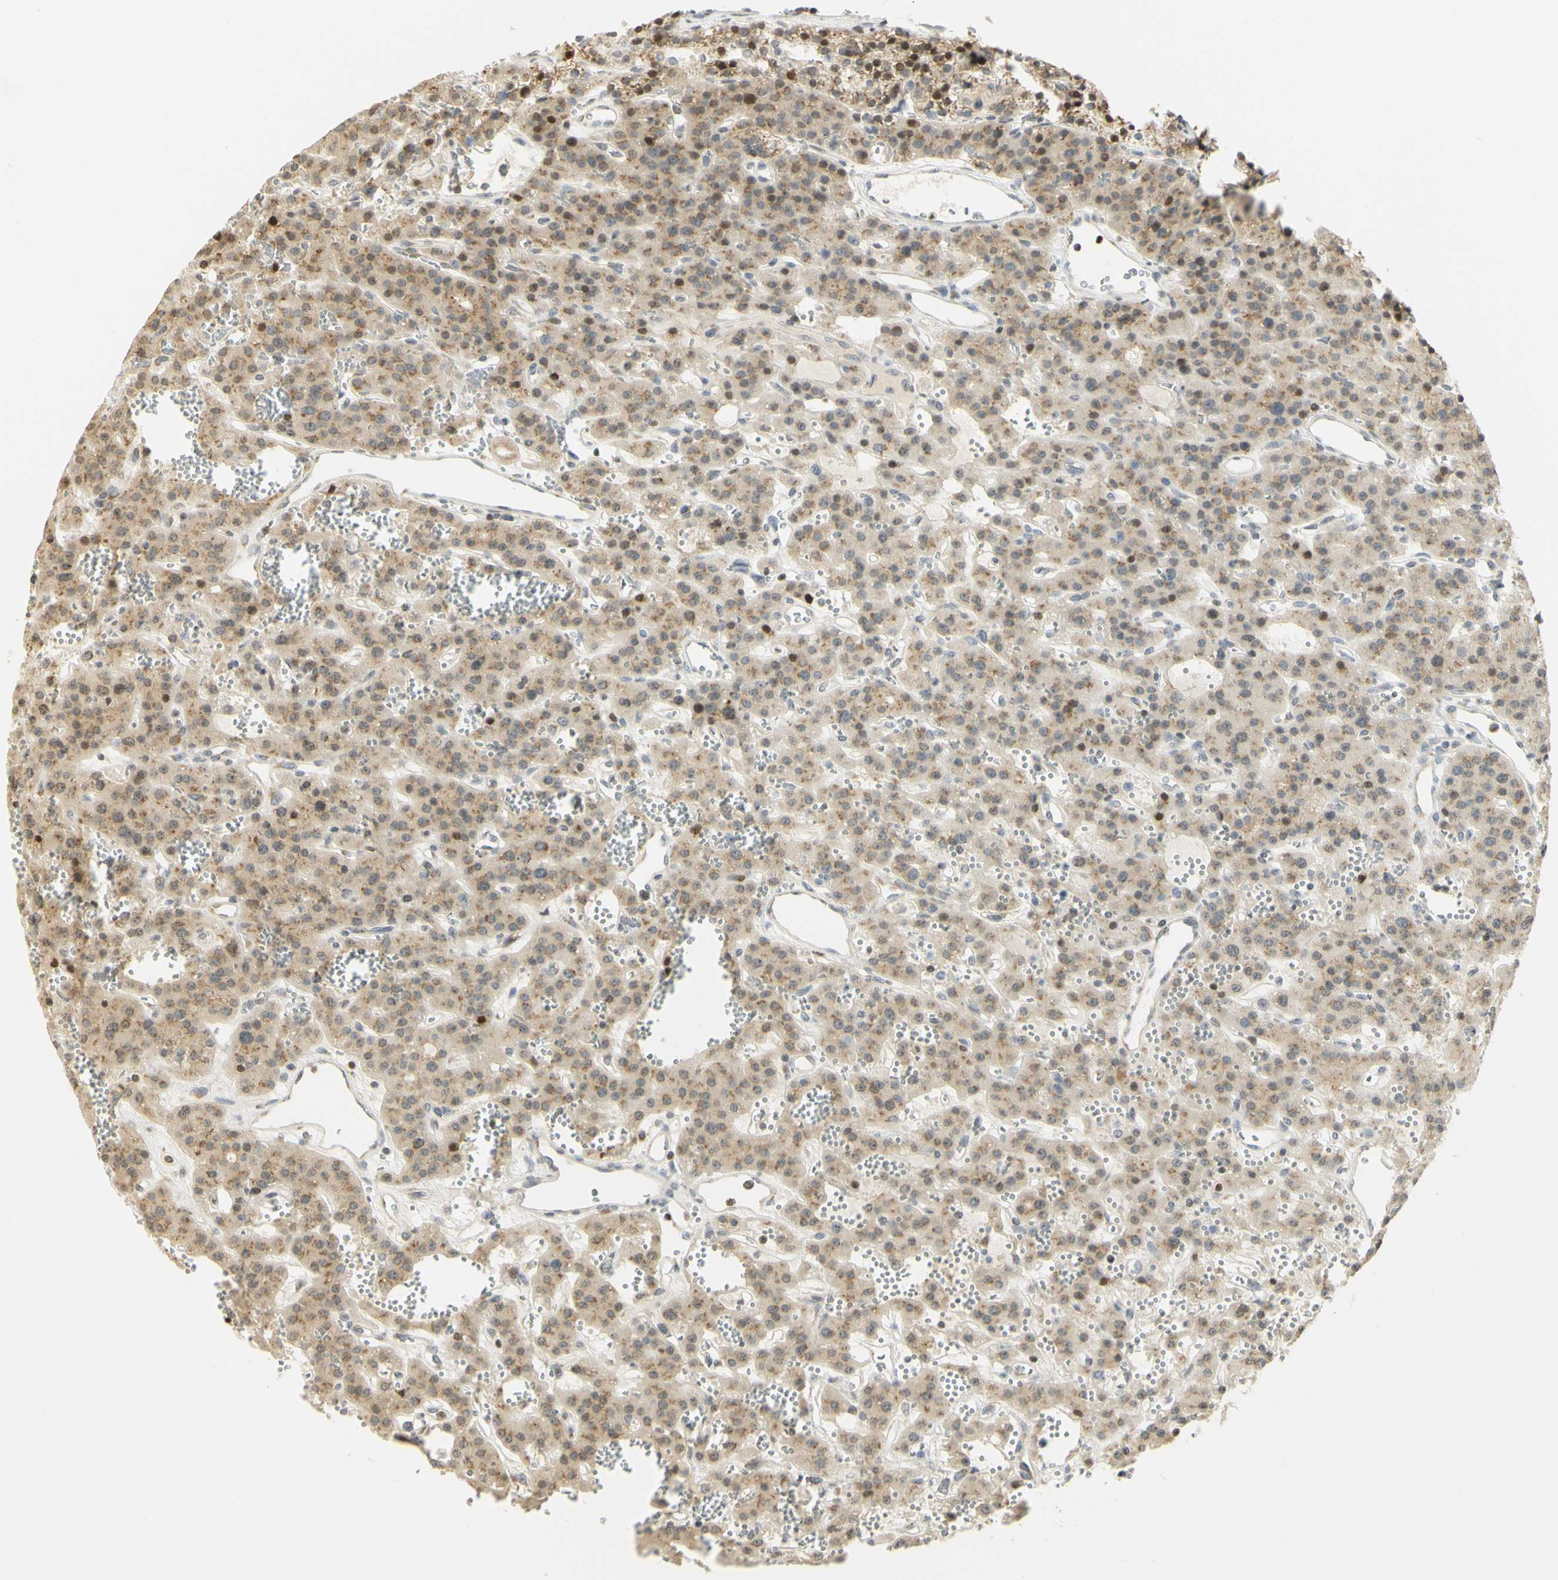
{"staining": {"intensity": "weak", "quantity": ">75%", "location": "cytoplasmic/membranous,nuclear"}, "tissue": "parathyroid gland", "cell_type": "Glandular cells", "image_type": "normal", "snomed": [{"axis": "morphology", "description": "Normal tissue, NOS"}, {"axis": "morphology", "description": "Adenoma, NOS"}, {"axis": "topography", "description": "Parathyroid gland"}], "caption": "Immunohistochemistry histopathology image of unremarkable parathyroid gland: parathyroid gland stained using IHC exhibits low levels of weak protein expression localized specifically in the cytoplasmic/membranous,nuclear of glandular cells, appearing as a cytoplasmic/membranous,nuclear brown color.", "gene": "KIF11", "patient": {"sex": "female", "age": 81}}